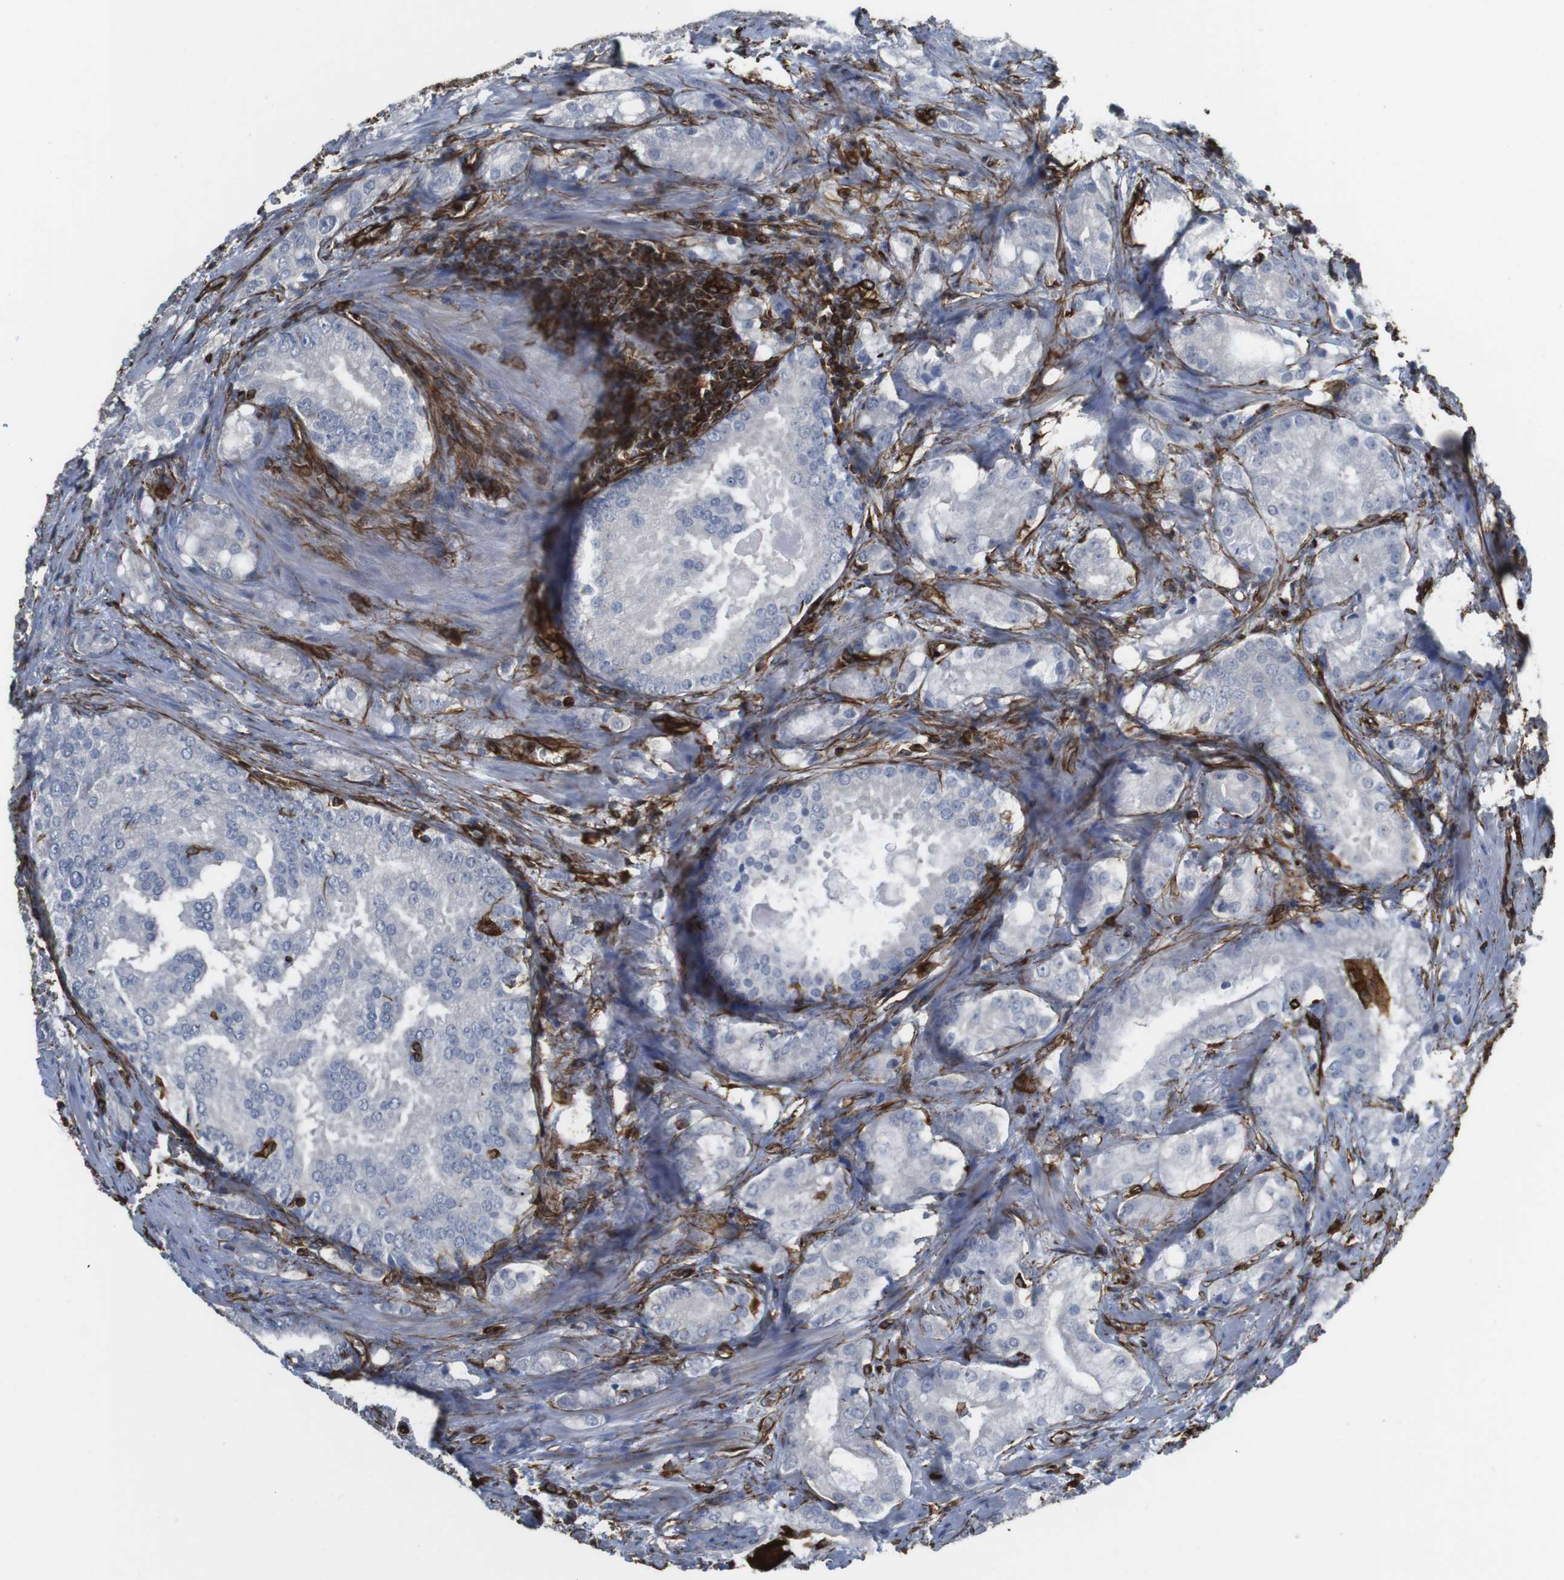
{"staining": {"intensity": "negative", "quantity": "none", "location": "none"}, "tissue": "prostate cancer", "cell_type": "Tumor cells", "image_type": "cancer", "snomed": [{"axis": "morphology", "description": "Adenocarcinoma, High grade"}, {"axis": "topography", "description": "Prostate"}], "caption": "Tumor cells show no significant positivity in prostate cancer.", "gene": "RALGPS1", "patient": {"sex": "male", "age": 64}}